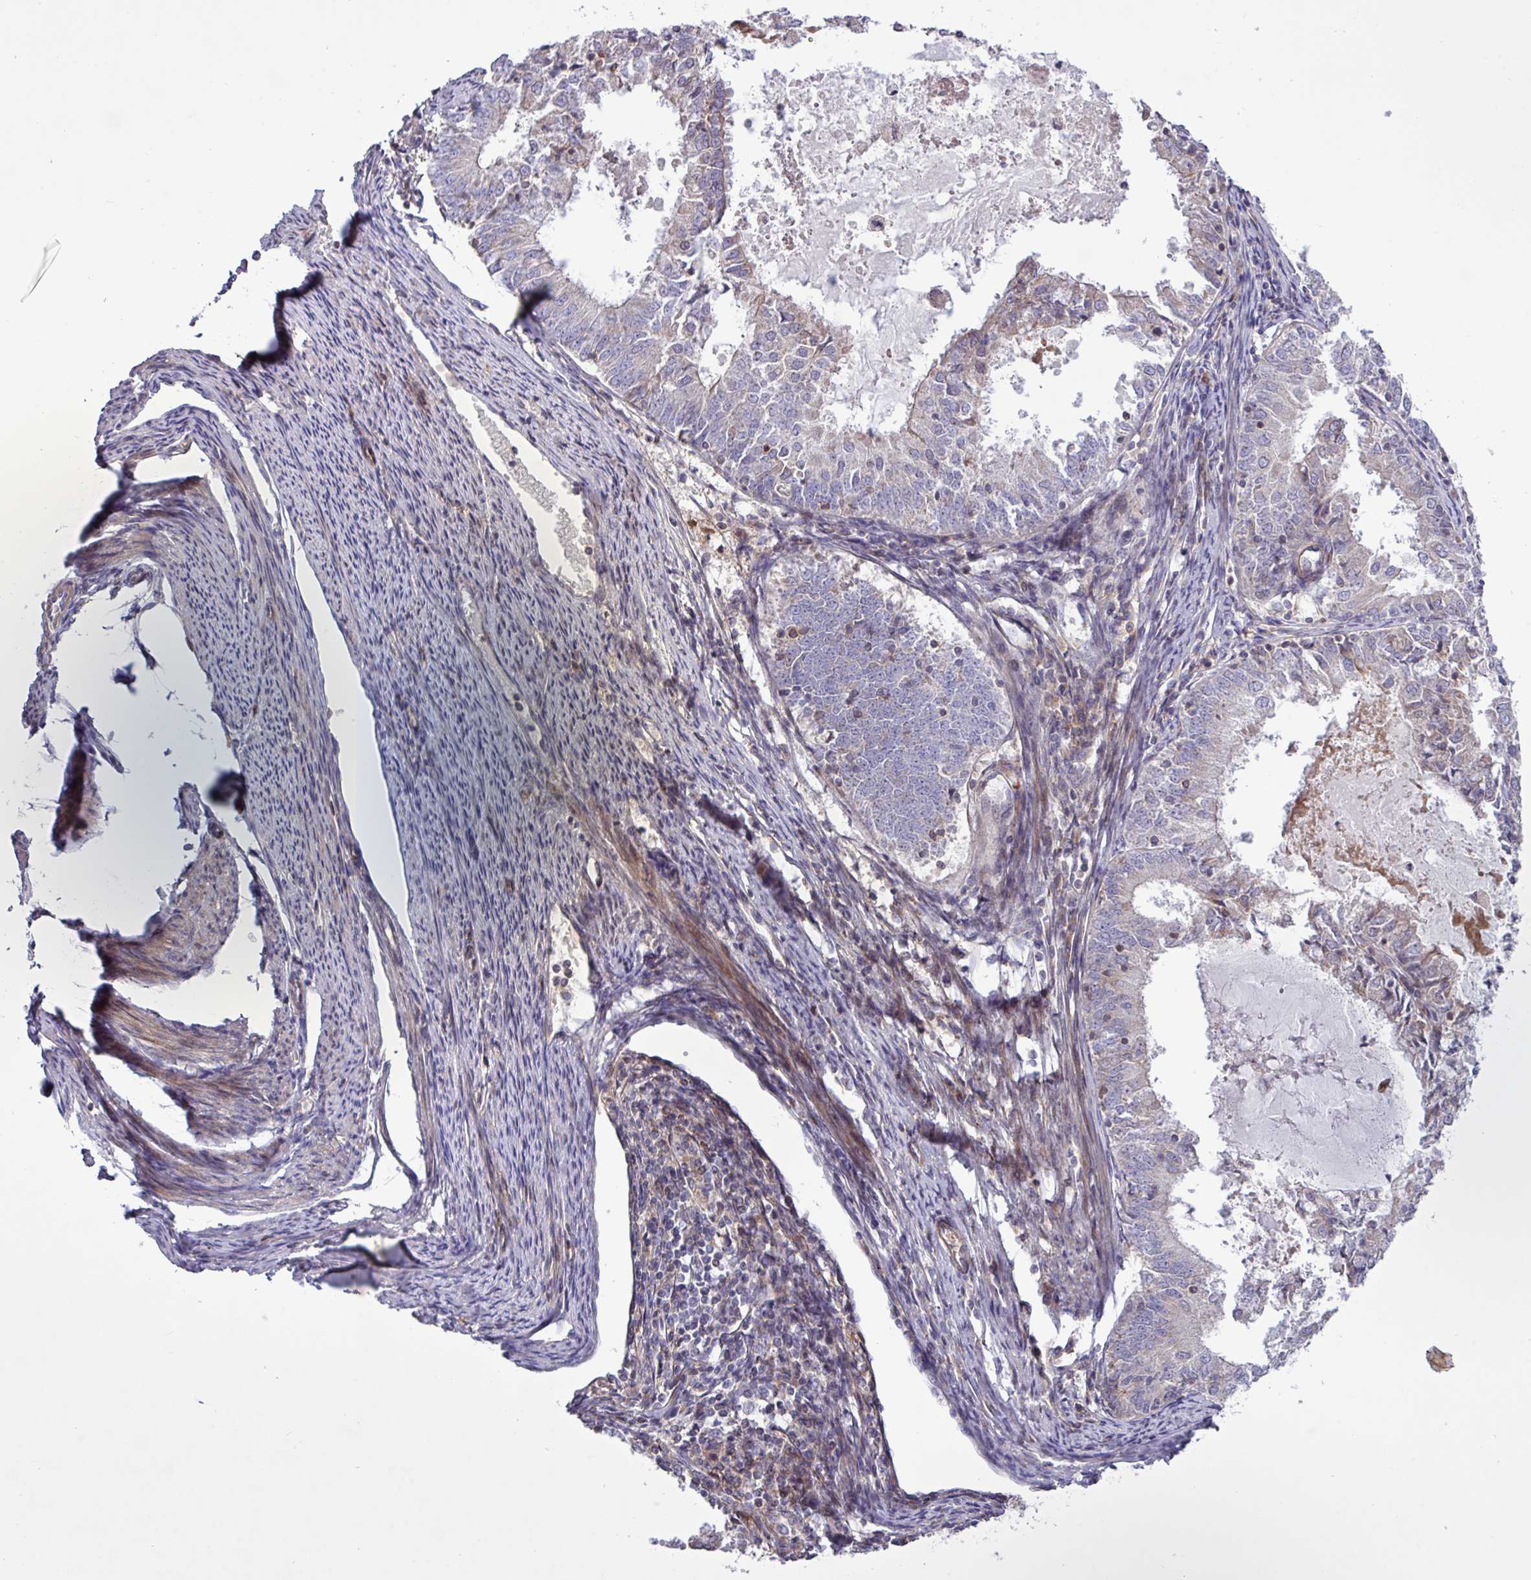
{"staining": {"intensity": "weak", "quantity": "<25%", "location": "cytoplasmic/membranous"}, "tissue": "endometrial cancer", "cell_type": "Tumor cells", "image_type": "cancer", "snomed": [{"axis": "morphology", "description": "Adenocarcinoma, NOS"}, {"axis": "topography", "description": "Endometrium"}], "caption": "Tumor cells are negative for protein expression in human adenocarcinoma (endometrial).", "gene": "TNFSF12", "patient": {"sex": "female", "age": 57}}